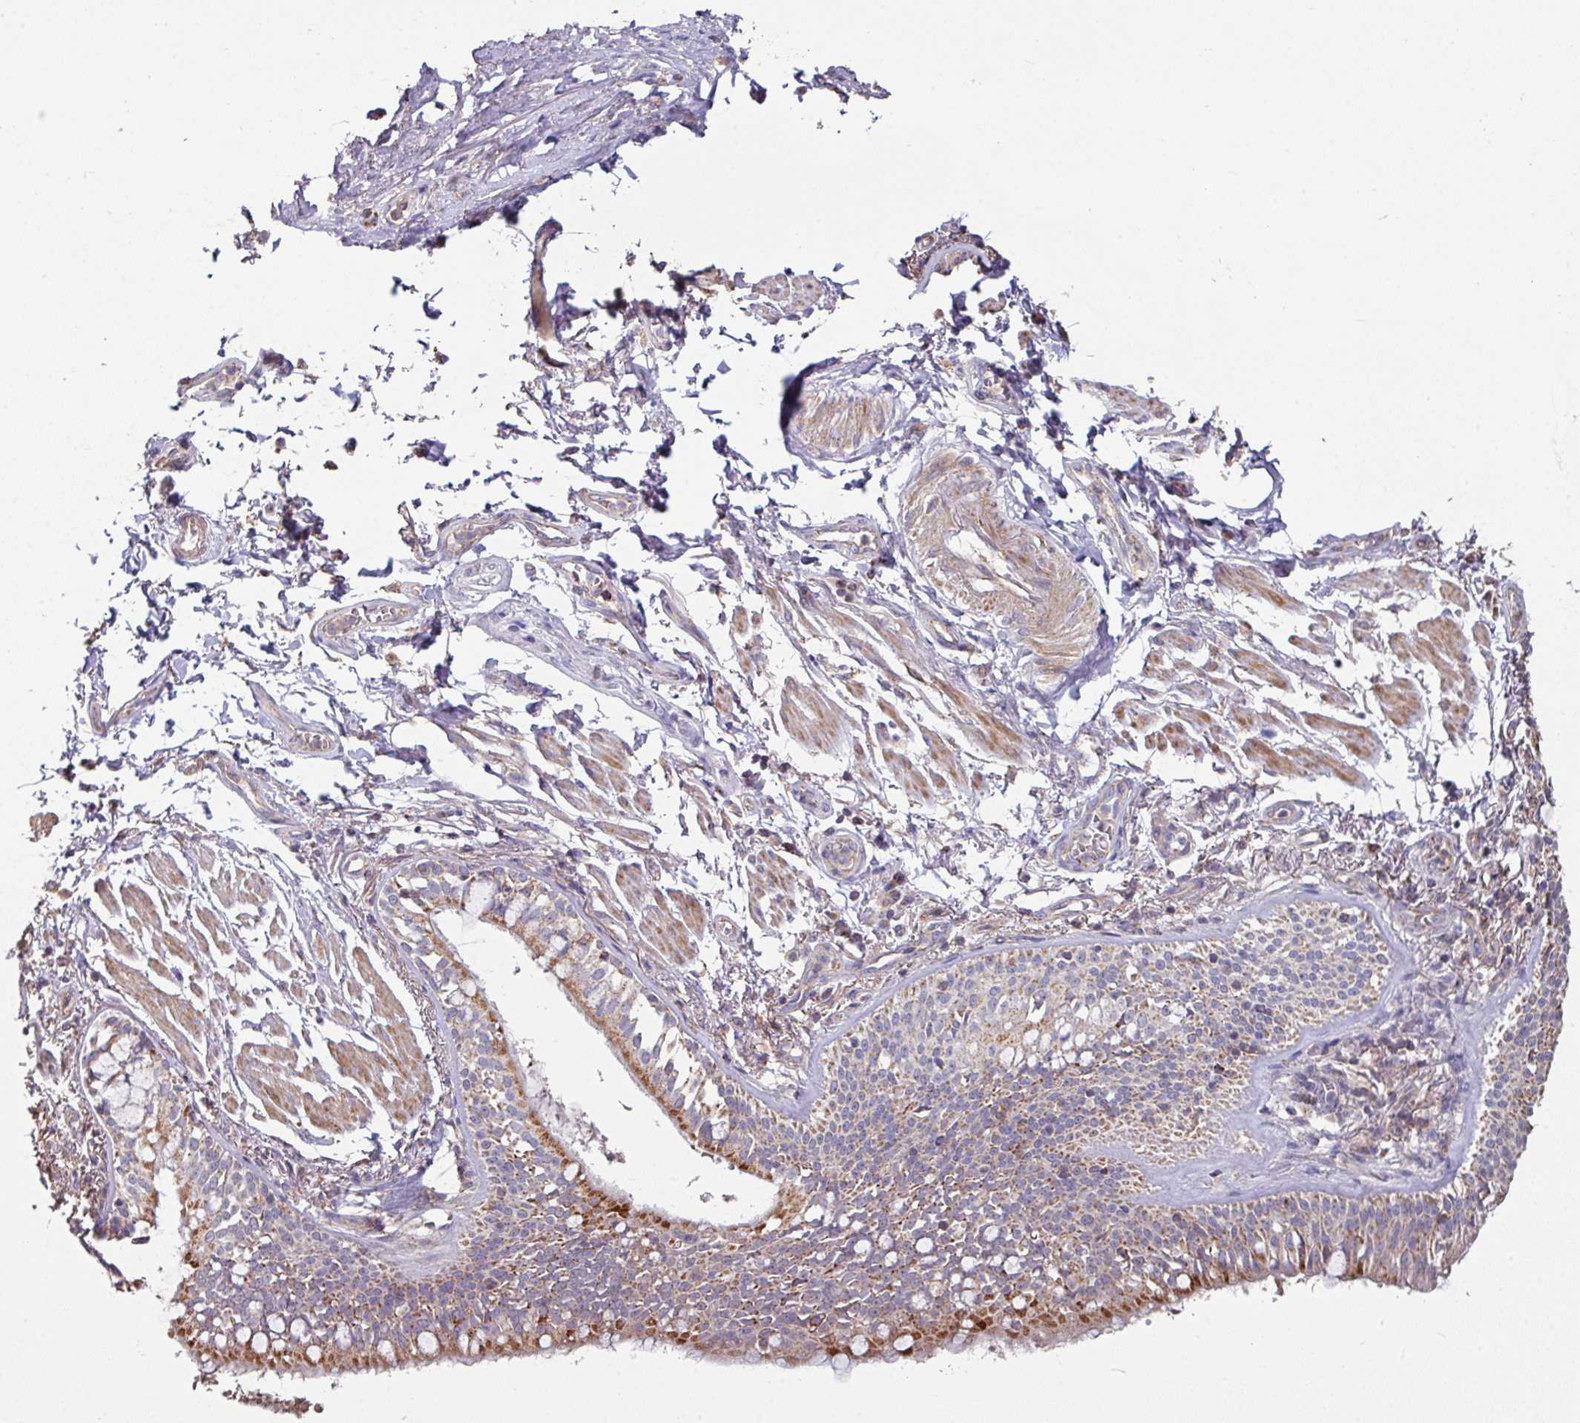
{"staining": {"intensity": "strong", "quantity": "25%-75%", "location": "cytoplasmic/membranous"}, "tissue": "bronchus", "cell_type": "Respiratory epithelial cells", "image_type": "normal", "snomed": [{"axis": "morphology", "description": "Normal tissue, NOS"}, {"axis": "topography", "description": "Bronchus"}], "caption": "Respiratory epithelial cells exhibit high levels of strong cytoplasmic/membranous staining in approximately 25%-75% of cells in benign human bronchus.", "gene": "OR2D3", "patient": {"sex": "male", "age": 70}}